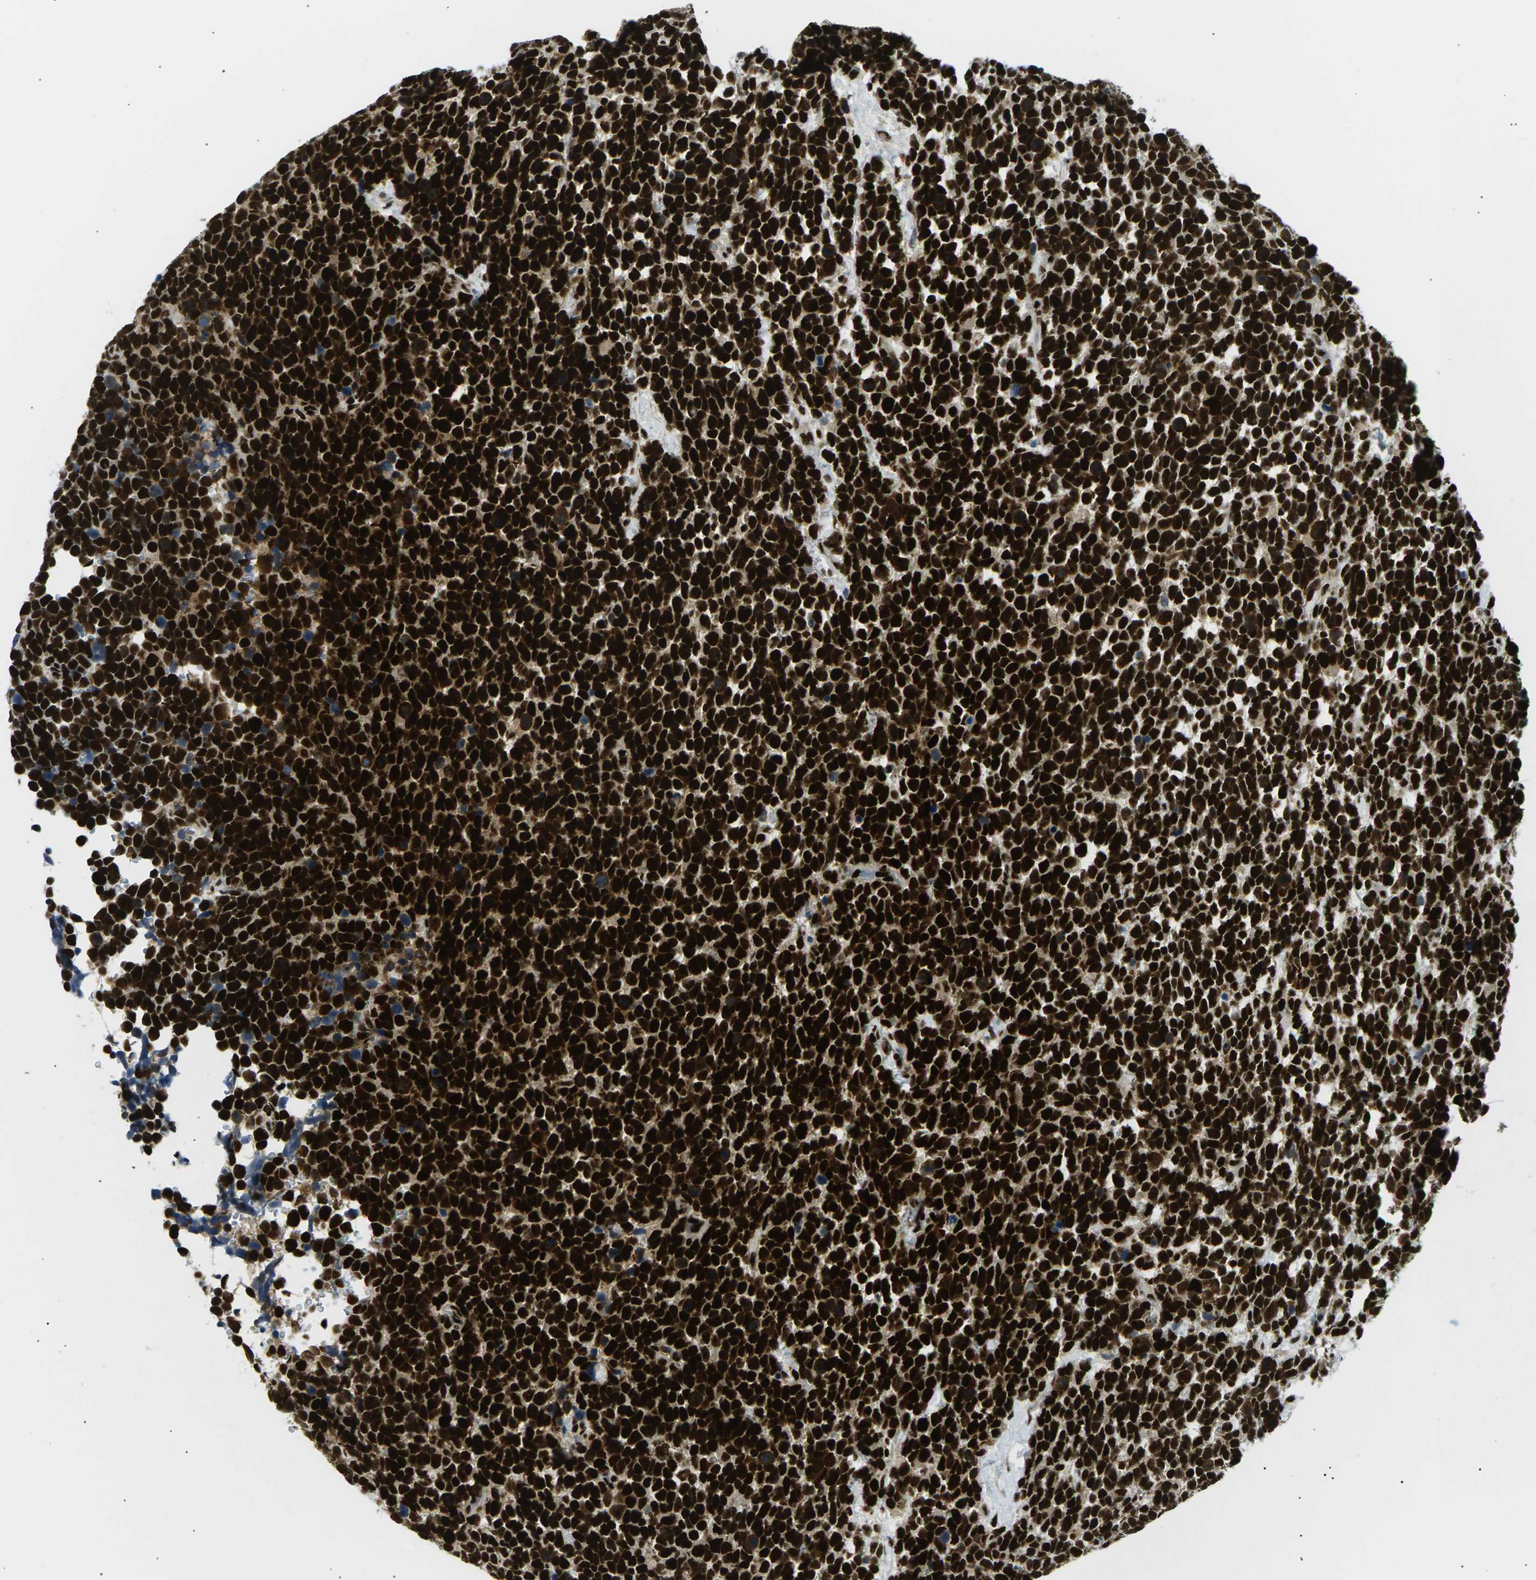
{"staining": {"intensity": "strong", "quantity": ">75%", "location": "nuclear"}, "tissue": "urothelial cancer", "cell_type": "Tumor cells", "image_type": "cancer", "snomed": [{"axis": "morphology", "description": "Urothelial carcinoma, High grade"}, {"axis": "topography", "description": "Urinary bladder"}], "caption": "High-magnification brightfield microscopy of urothelial carcinoma (high-grade) stained with DAB (brown) and counterstained with hematoxylin (blue). tumor cells exhibit strong nuclear staining is present in approximately>75% of cells.", "gene": "RPA2", "patient": {"sex": "female", "age": 82}}